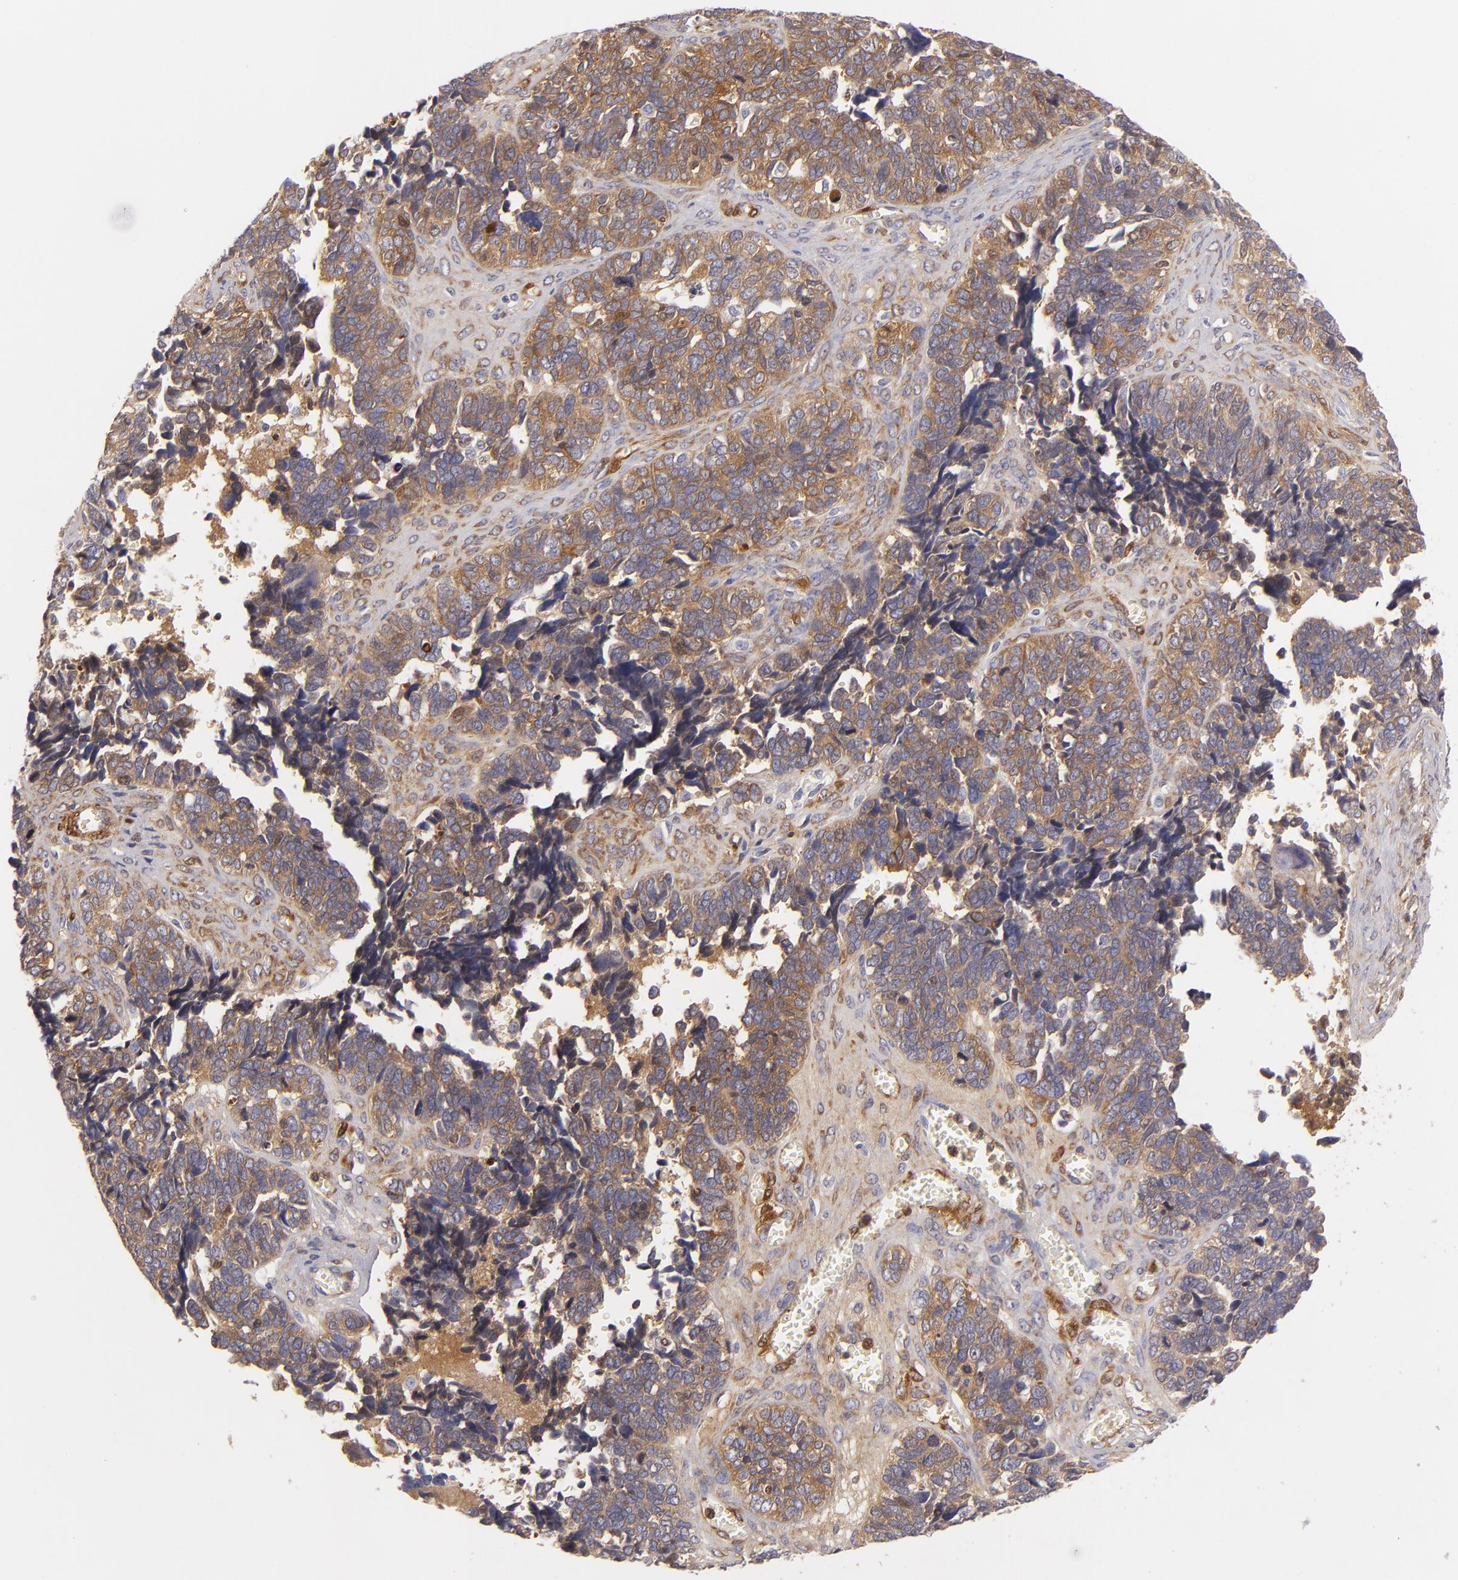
{"staining": {"intensity": "moderate", "quantity": "25%-75%", "location": "cytoplasmic/membranous"}, "tissue": "ovarian cancer", "cell_type": "Tumor cells", "image_type": "cancer", "snomed": [{"axis": "morphology", "description": "Cystadenocarcinoma, serous, NOS"}, {"axis": "topography", "description": "Ovary"}], "caption": "Tumor cells show moderate cytoplasmic/membranous expression in approximately 25%-75% of cells in ovarian cancer (serous cystadenocarcinoma).", "gene": "VCL", "patient": {"sex": "female", "age": 77}}